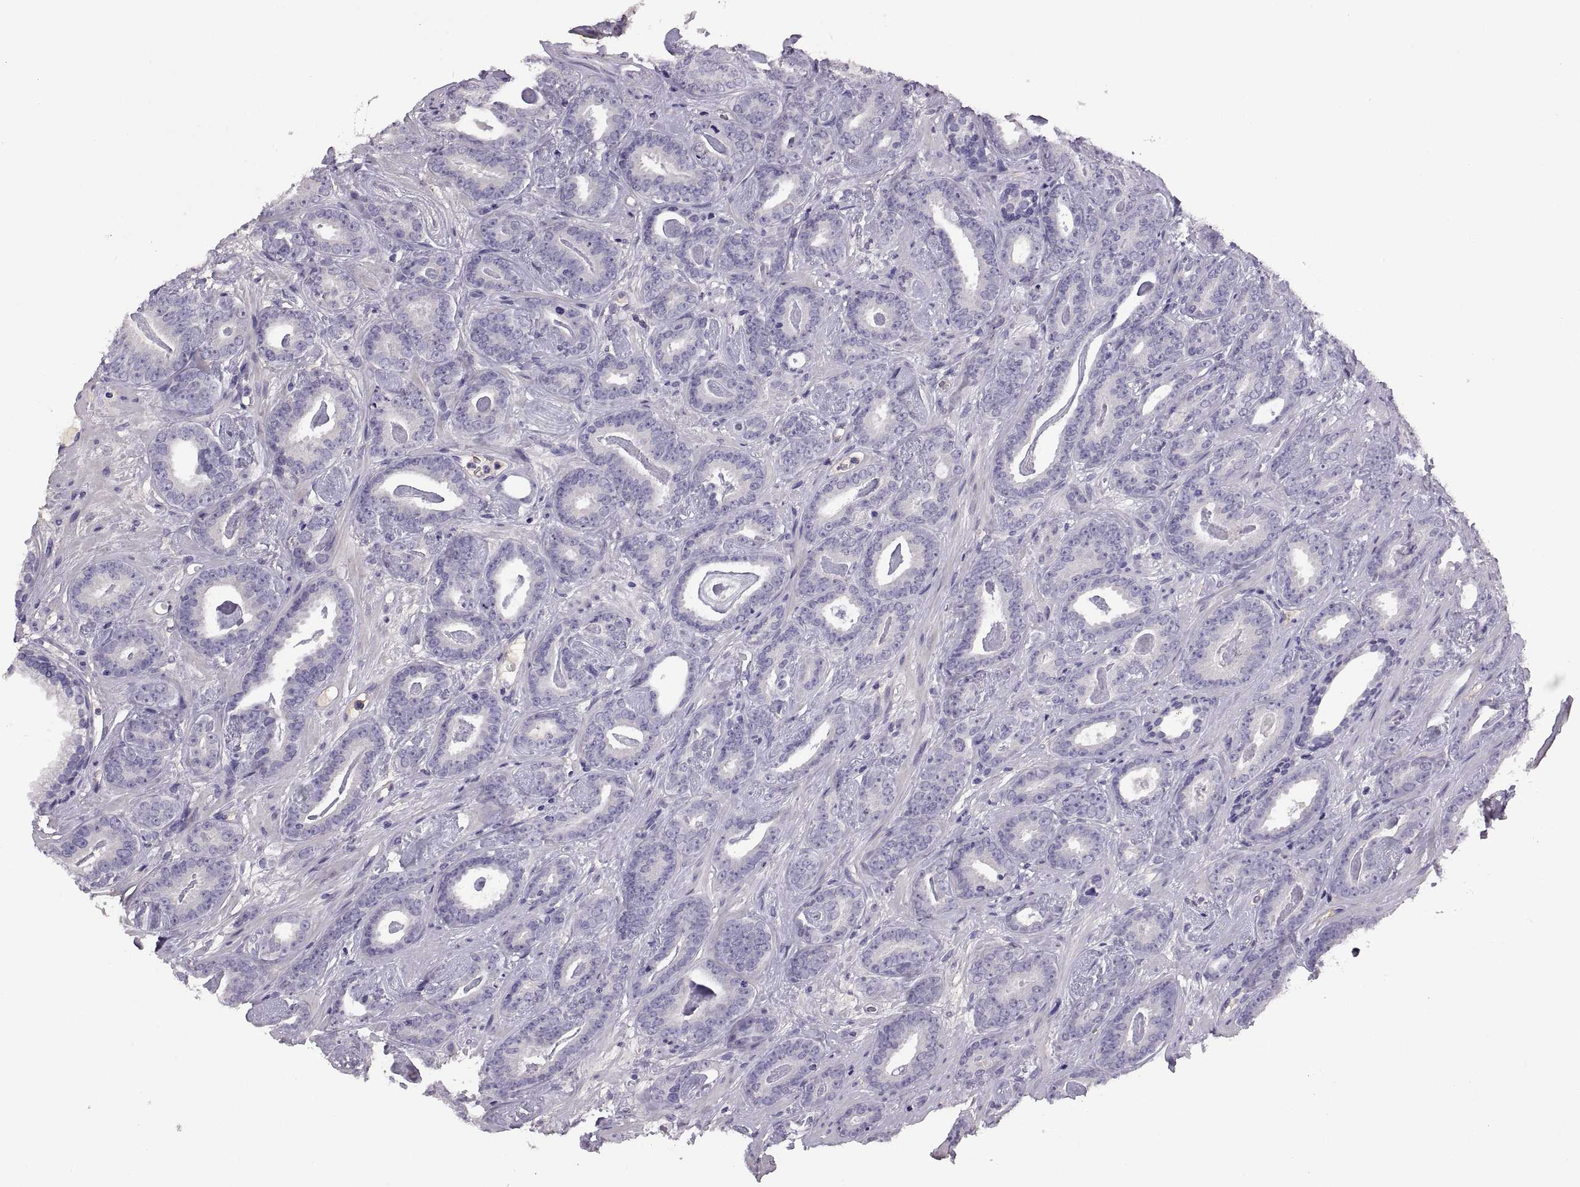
{"staining": {"intensity": "negative", "quantity": "none", "location": "none"}, "tissue": "prostate cancer", "cell_type": "Tumor cells", "image_type": "cancer", "snomed": [{"axis": "morphology", "description": "Adenocarcinoma, Medium grade"}, {"axis": "topography", "description": "Prostate and seminal vesicle, NOS"}, {"axis": "topography", "description": "Prostate"}], "caption": "This is an immunohistochemistry micrograph of prostate cancer (adenocarcinoma (medium-grade)). There is no positivity in tumor cells.", "gene": "TBX19", "patient": {"sex": "male", "age": 54}}